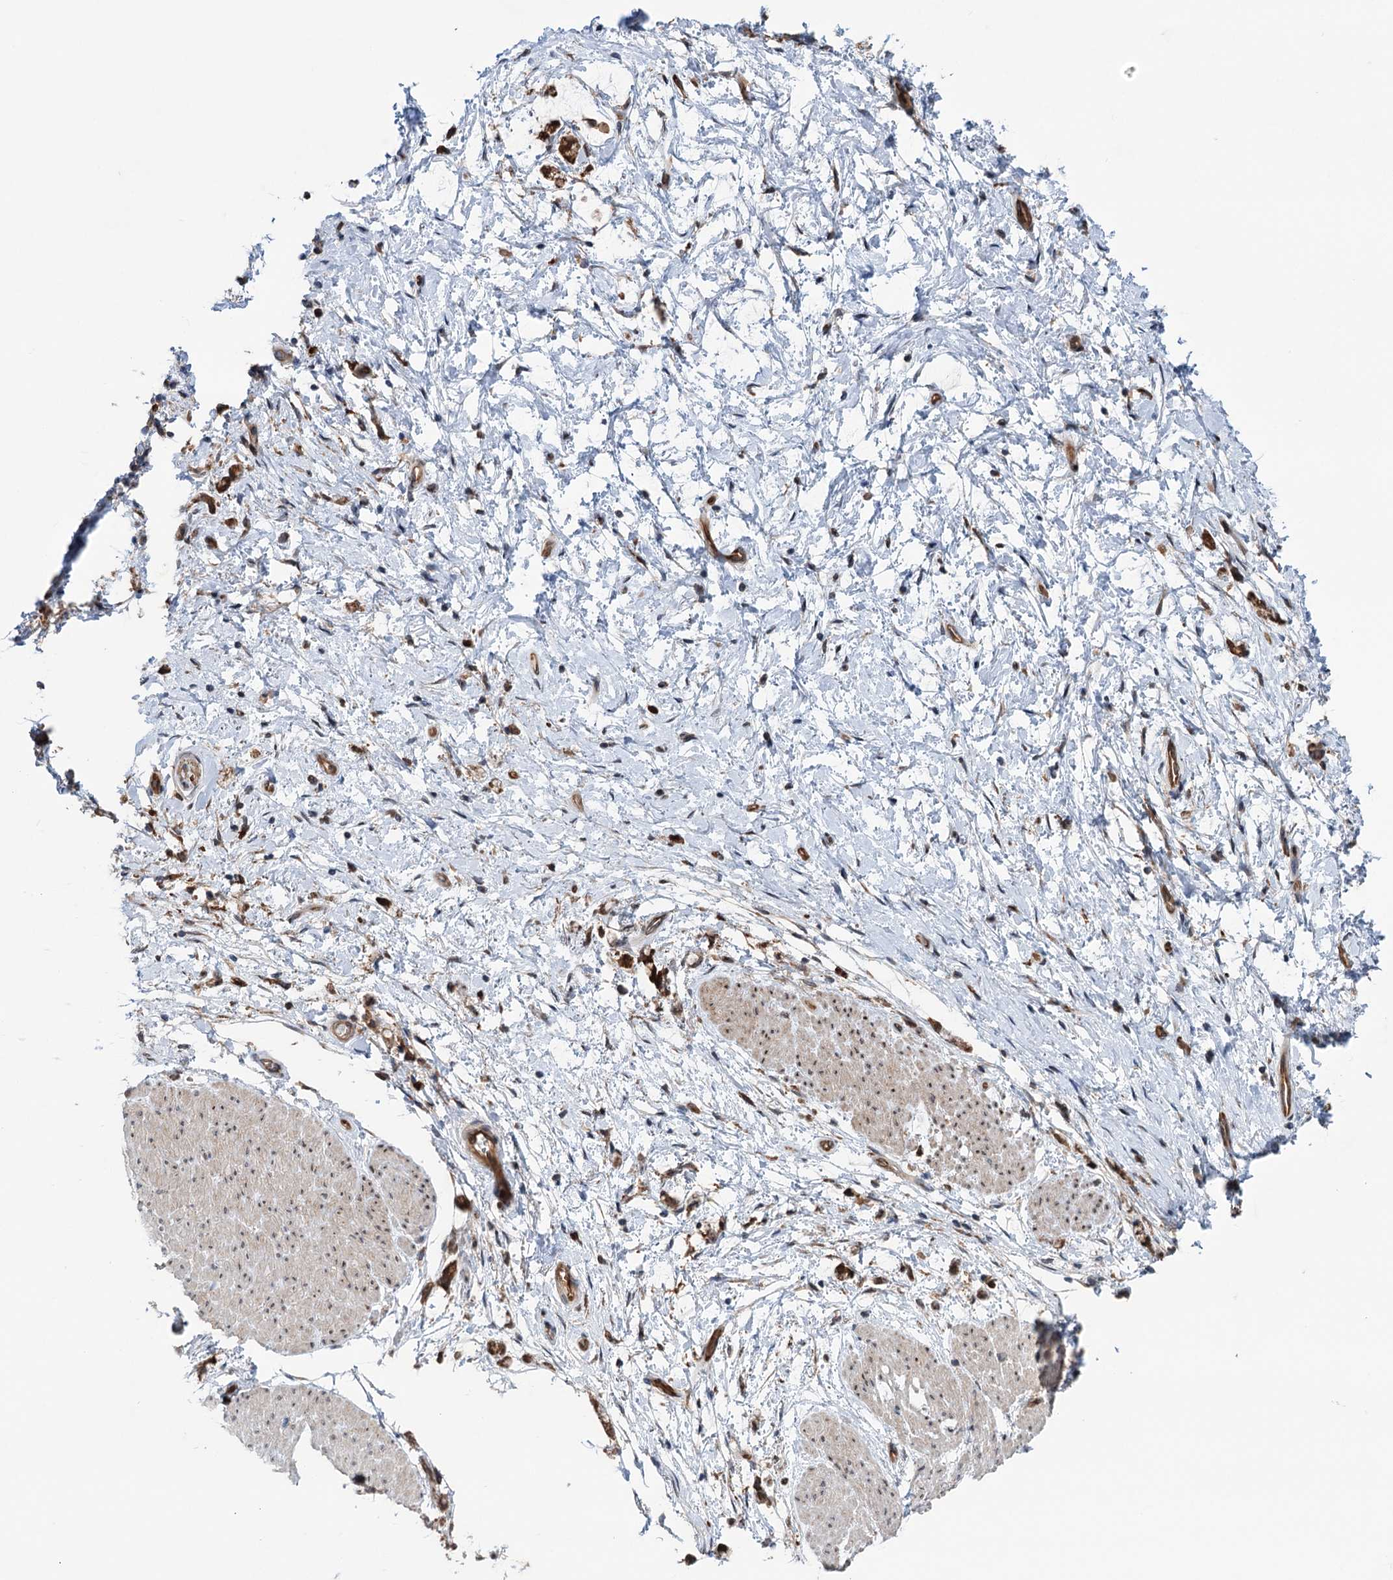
{"staining": {"intensity": "moderate", "quantity": "25%-75%", "location": "cytoplasmic/membranous,nuclear"}, "tissue": "stomach cancer", "cell_type": "Tumor cells", "image_type": "cancer", "snomed": [{"axis": "morphology", "description": "Adenocarcinoma, NOS"}, {"axis": "topography", "description": "Stomach"}], "caption": "Human adenocarcinoma (stomach) stained for a protein (brown) exhibits moderate cytoplasmic/membranous and nuclear positive staining in approximately 25%-75% of tumor cells.", "gene": "NCAPD2", "patient": {"sex": "female", "age": 60}}